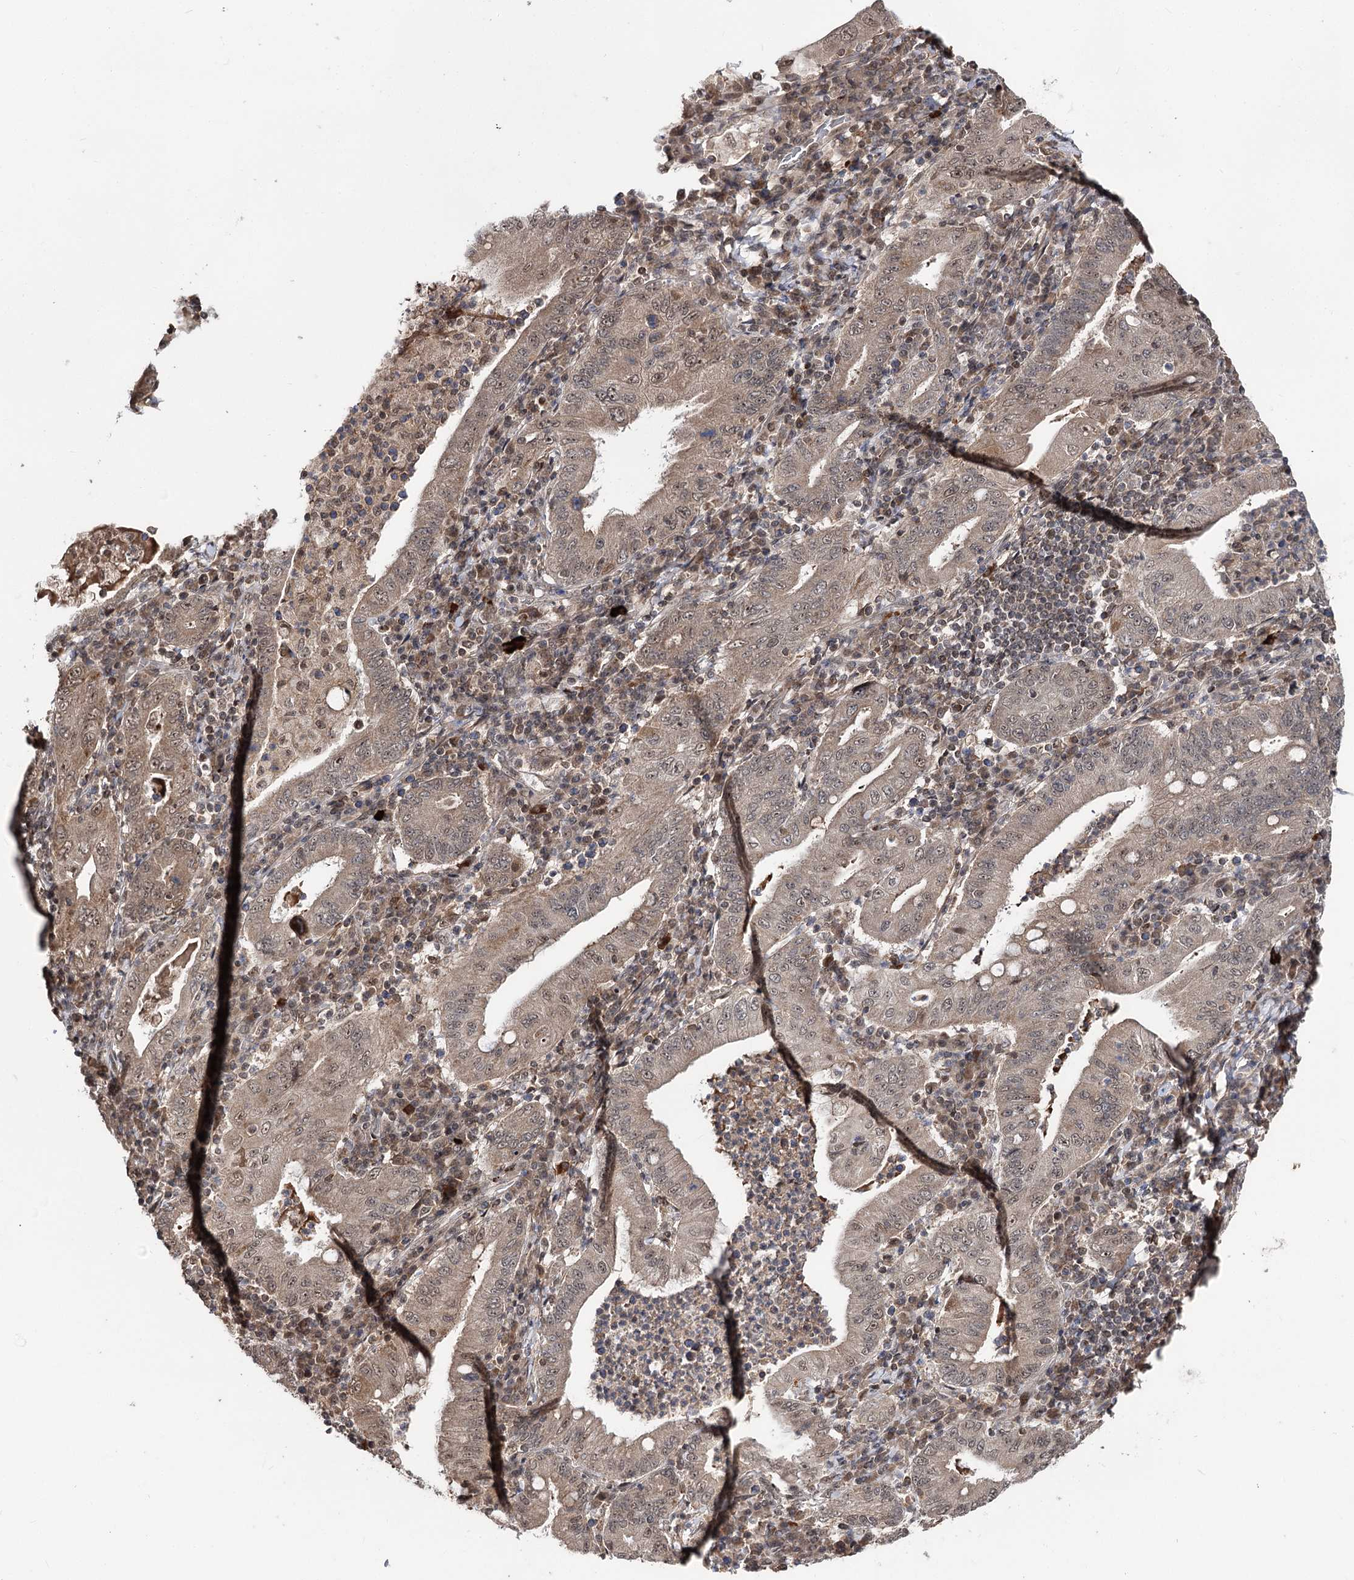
{"staining": {"intensity": "moderate", "quantity": ">75%", "location": "cytoplasmic/membranous,nuclear"}, "tissue": "stomach cancer", "cell_type": "Tumor cells", "image_type": "cancer", "snomed": [{"axis": "morphology", "description": "Normal tissue, NOS"}, {"axis": "morphology", "description": "Adenocarcinoma, NOS"}, {"axis": "topography", "description": "Esophagus"}, {"axis": "topography", "description": "Stomach, upper"}, {"axis": "topography", "description": "Peripheral nerve tissue"}], "caption": "The image displays staining of stomach cancer, revealing moderate cytoplasmic/membranous and nuclear protein expression (brown color) within tumor cells.", "gene": "FAM53B", "patient": {"sex": "male", "age": 62}}